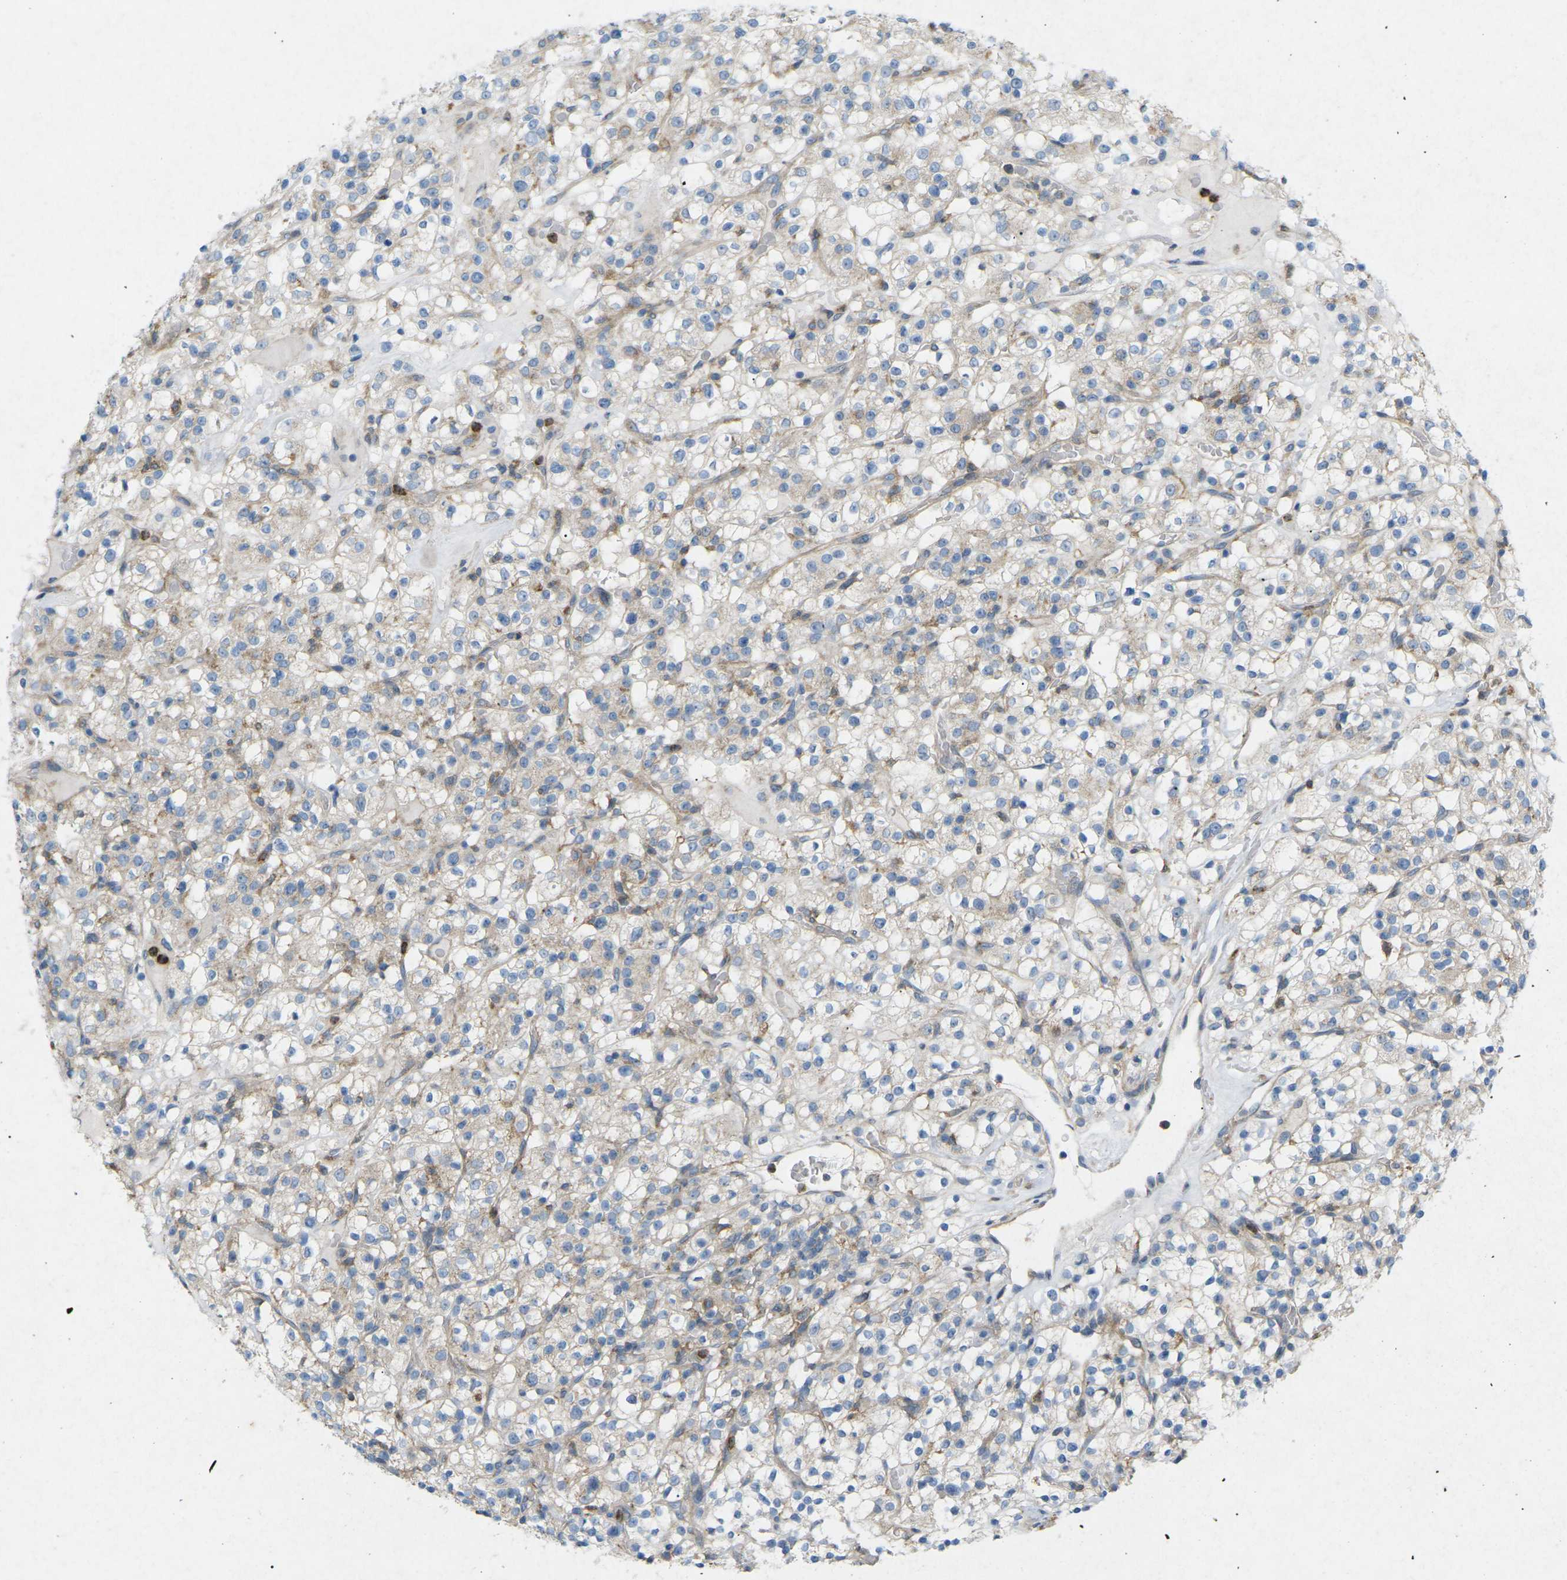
{"staining": {"intensity": "weak", "quantity": ">75%", "location": "cytoplasmic/membranous"}, "tissue": "renal cancer", "cell_type": "Tumor cells", "image_type": "cancer", "snomed": [{"axis": "morphology", "description": "Normal tissue, NOS"}, {"axis": "morphology", "description": "Adenocarcinoma, NOS"}, {"axis": "topography", "description": "Kidney"}], "caption": "Immunohistochemical staining of human renal adenocarcinoma displays low levels of weak cytoplasmic/membranous positivity in approximately >75% of tumor cells. (DAB = brown stain, brightfield microscopy at high magnification).", "gene": "STK11", "patient": {"sex": "female", "age": 72}}